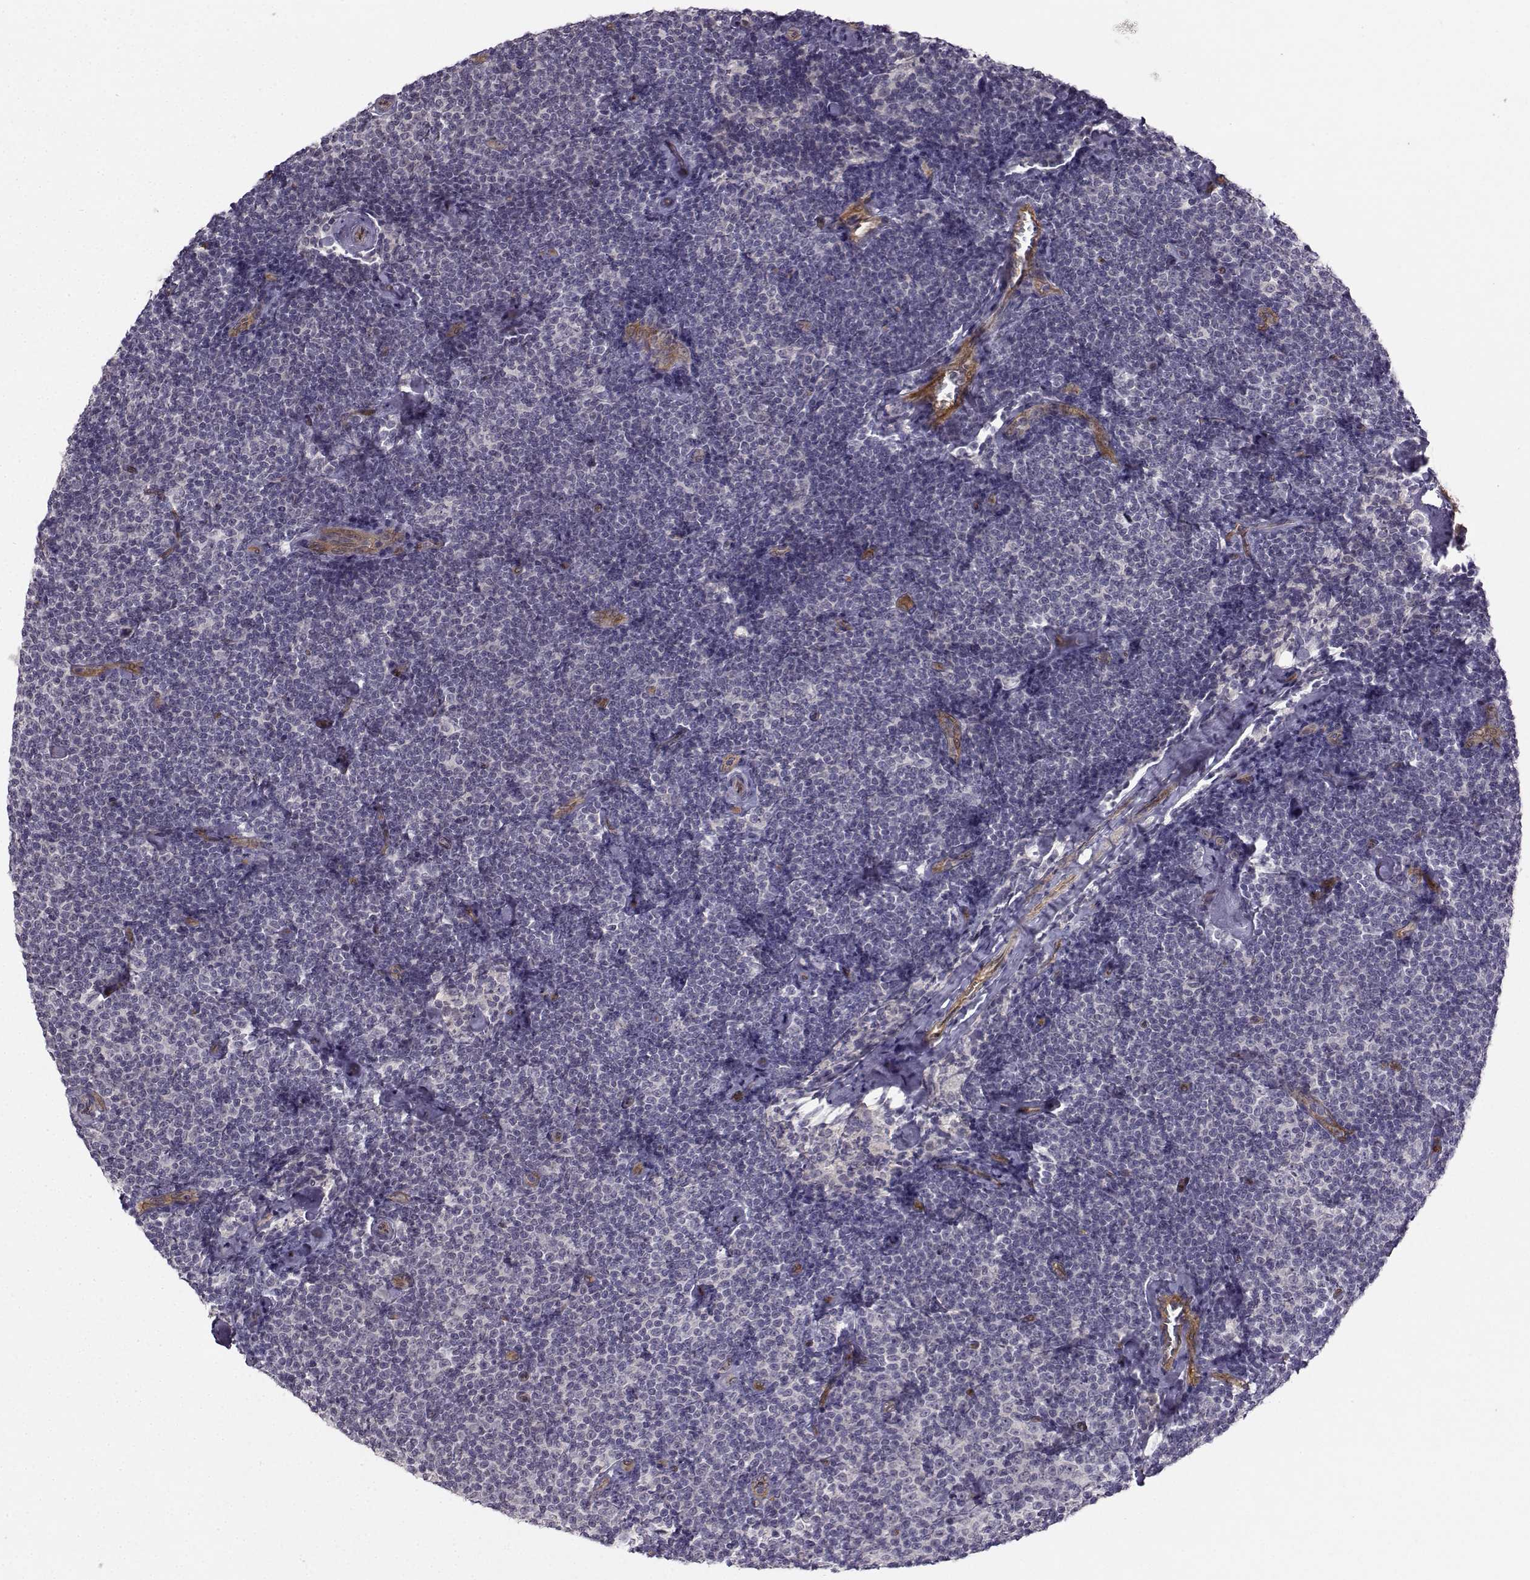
{"staining": {"intensity": "negative", "quantity": "none", "location": "none"}, "tissue": "lymphoma", "cell_type": "Tumor cells", "image_type": "cancer", "snomed": [{"axis": "morphology", "description": "Malignant lymphoma, non-Hodgkin's type, Low grade"}, {"axis": "topography", "description": "Lymph node"}], "caption": "There is no significant expression in tumor cells of malignant lymphoma, non-Hodgkin's type (low-grade).", "gene": "NQO1", "patient": {"sex": "male", "age": 81}}